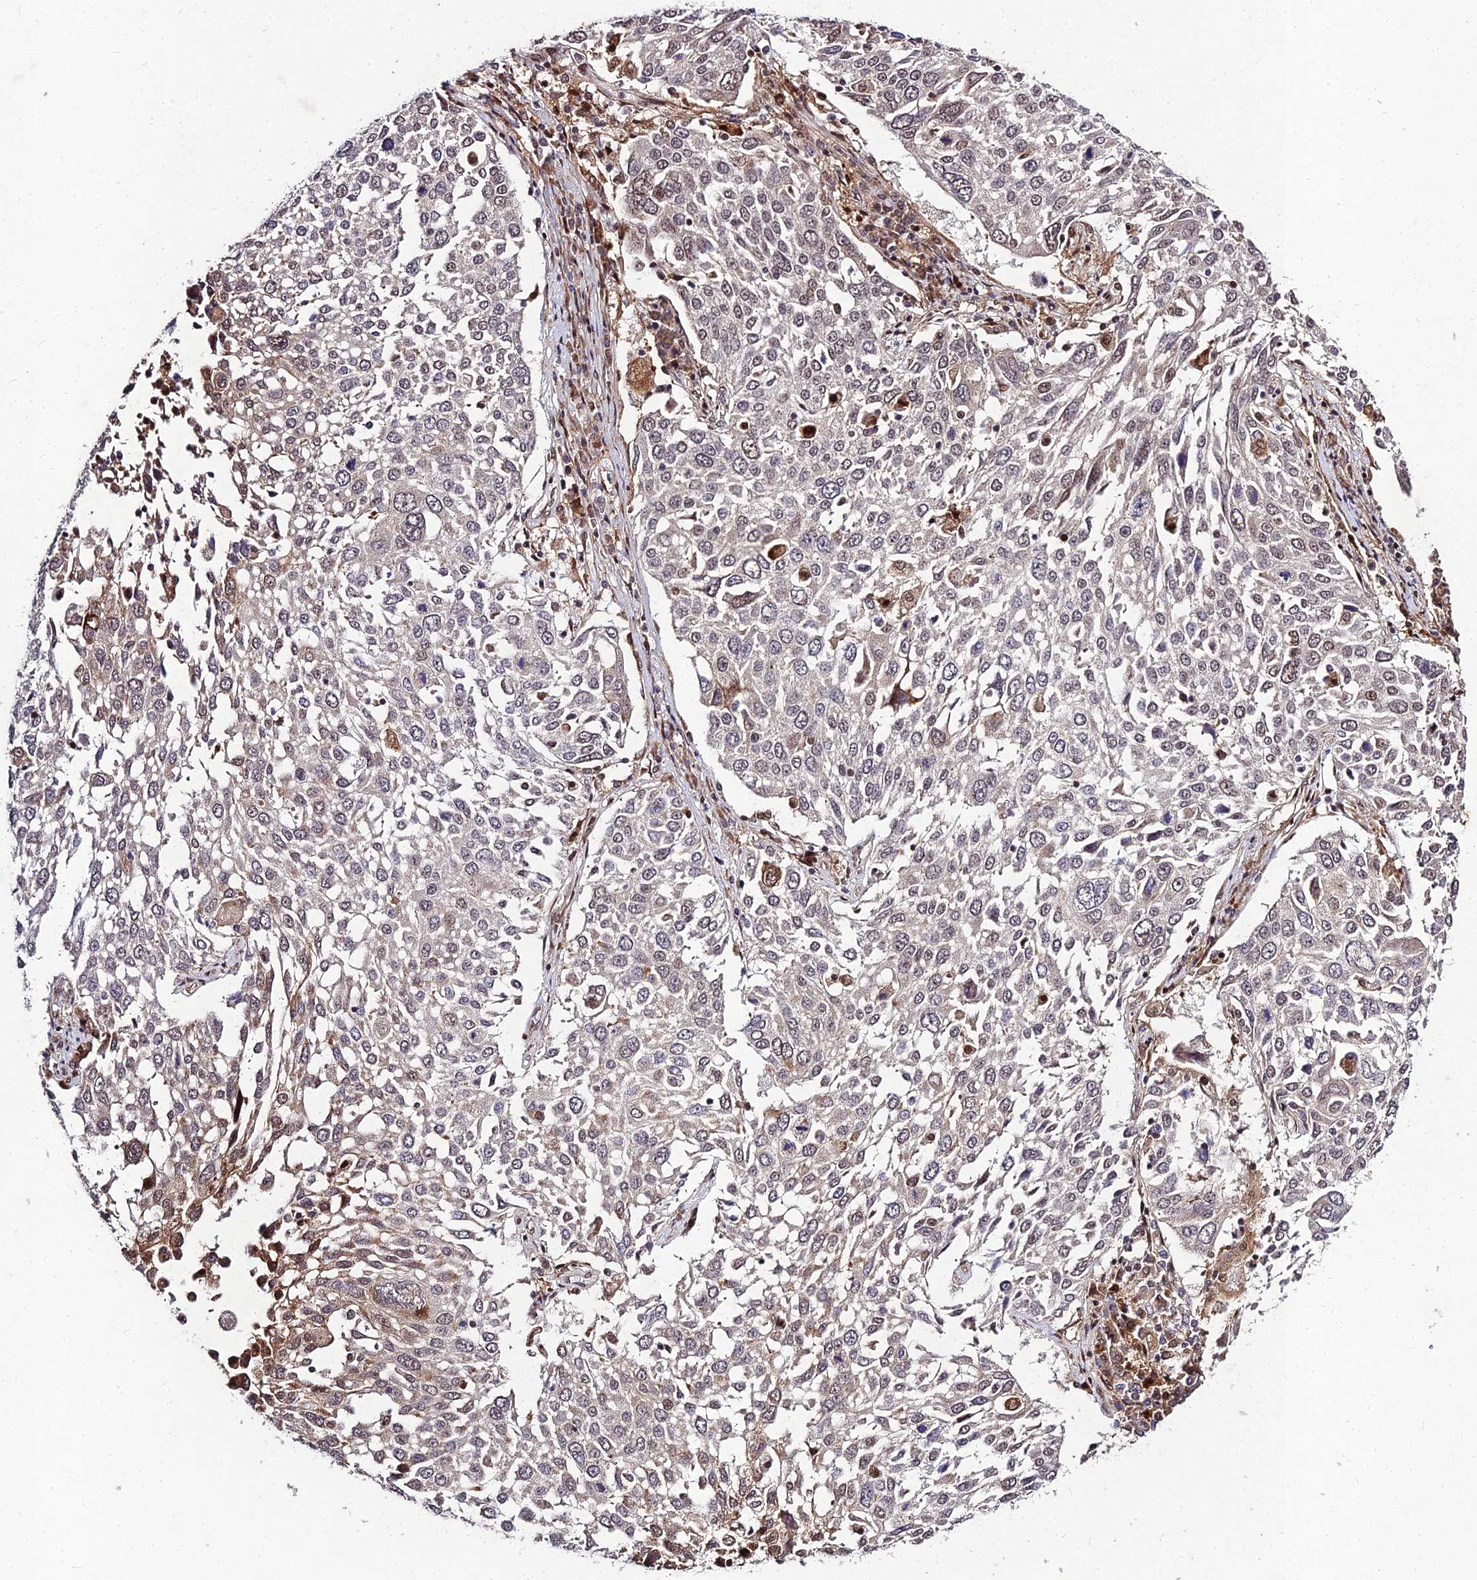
{"staining": {"intensity": "weak", "quantity": "<25%", "location": "cytoplasmic/membranous"}, "tissue": "lung cancer", "cell_type": "Tumor cells", "image_type": "cancer", "snomed": [{"axis": "morphology", "description": "Squamous cell carcinoma, NOS"}, {"axis": "topography", "description": "Lung"}], "caption": "Photomicrograph shows no protein staining in tumor cells of lung squamous cell carcinoma tissue.", "gene": "MKKS", "patient": {"sex": "male", "age": 65}}